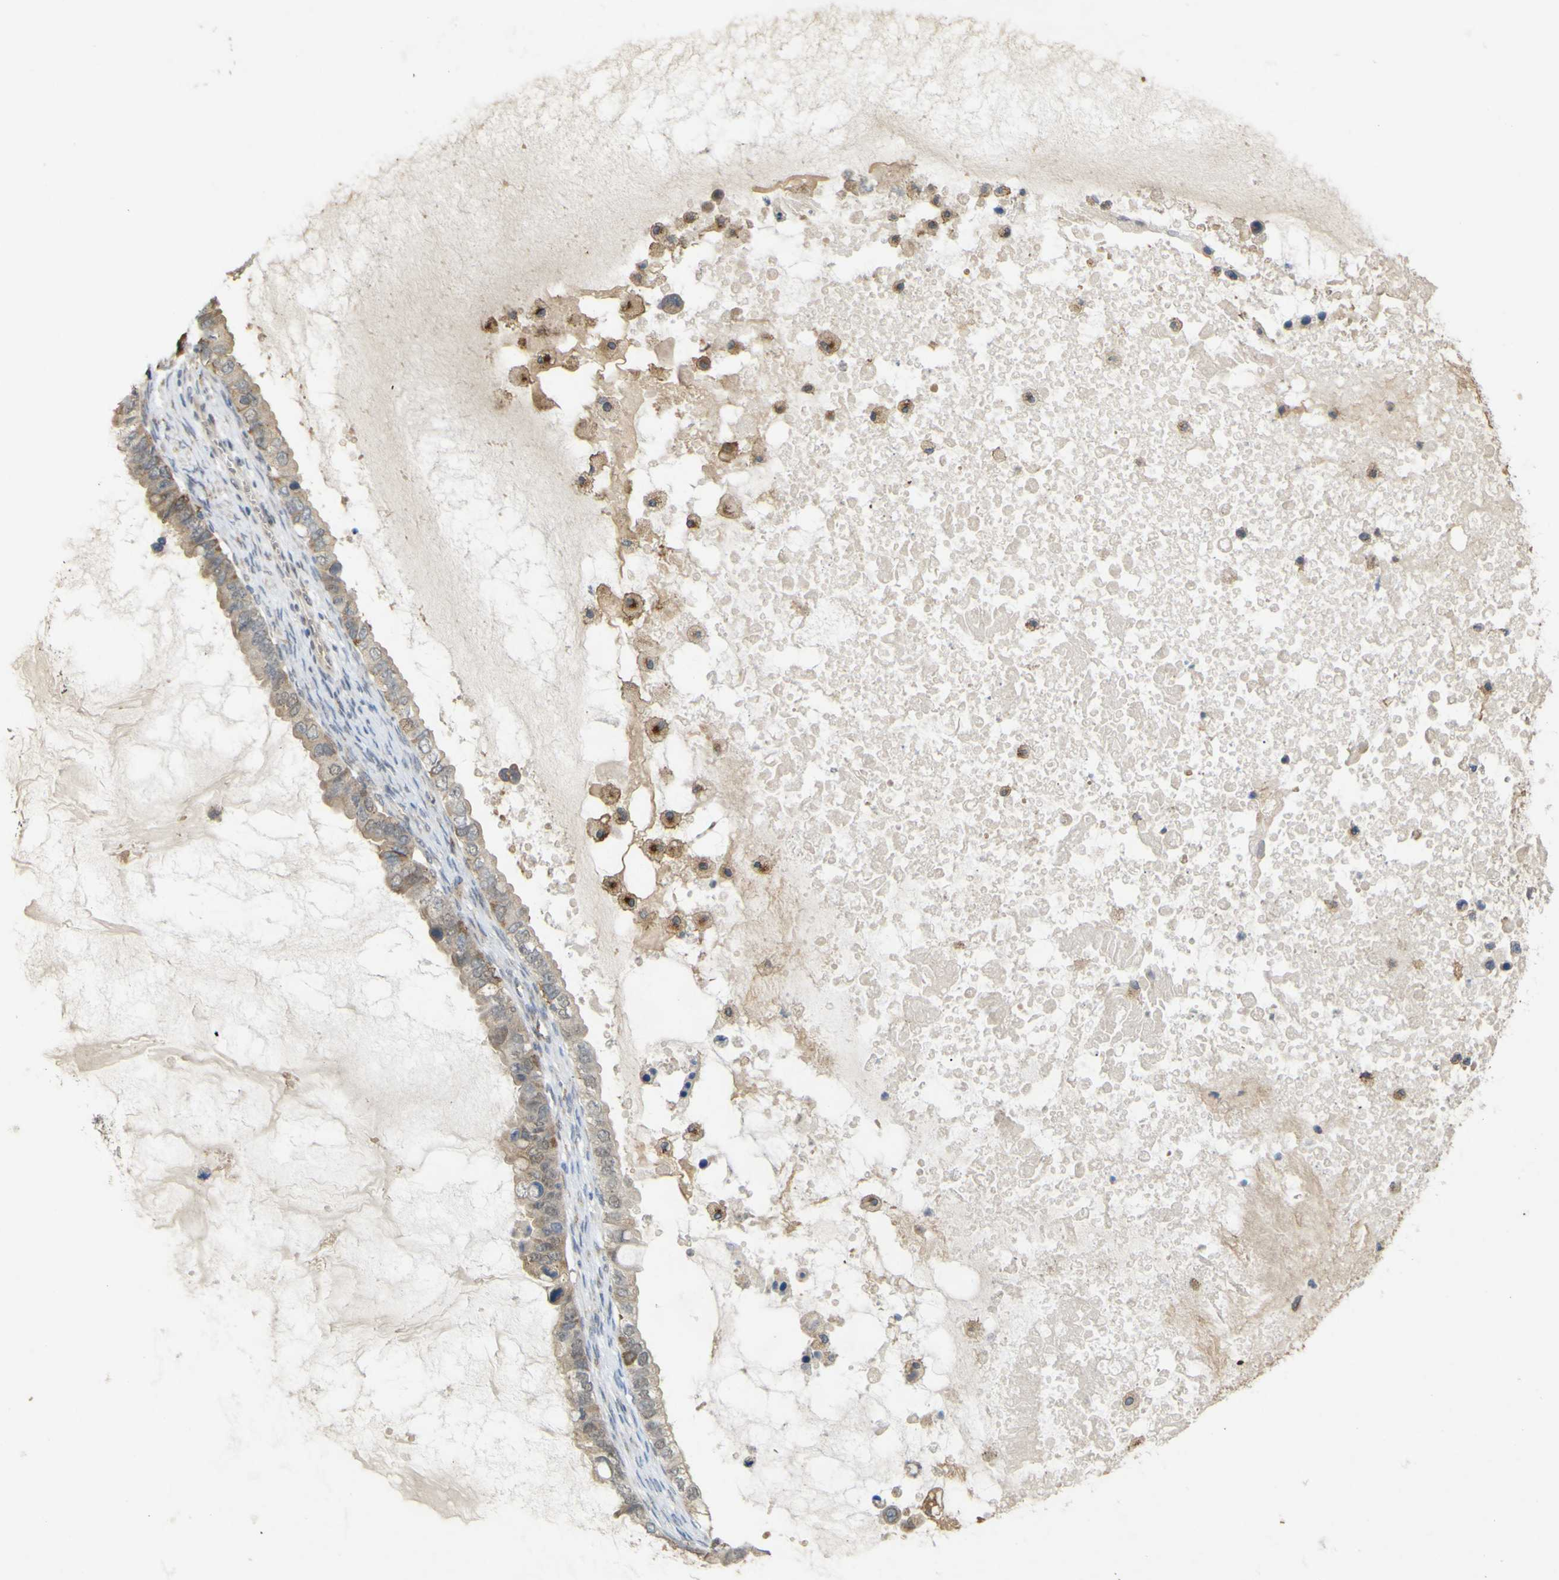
{"staining": {"intensity": "weak", "quantity": ">75%", "location": "cytoplasmic/membranous,nuclear"}, "tissue": "ovarian cancer", "cell_type": "Tumor cells", "image_type": "cancer", "snomed": [{"axis": "morphology", "description": "Cystadenocarcinoma, mucinous, NOS"}, {"axis": "topography", "description": "Ovary"}], "caption": "Ovarian mucinous cystadenocarcinoma was stained to show a protein in brown. There is low levels of weak cytoplasmic/membranous and nuclear expression in approximately >75% of tumor cells. Using DAB (3,3'-diaminobenzidine) (brown) and hematoxylin (blue) stains, captured at high magnification using brightfield microscopy.", "gene": "IGF2R", "patient": {"sex": "female", "age": 80}}